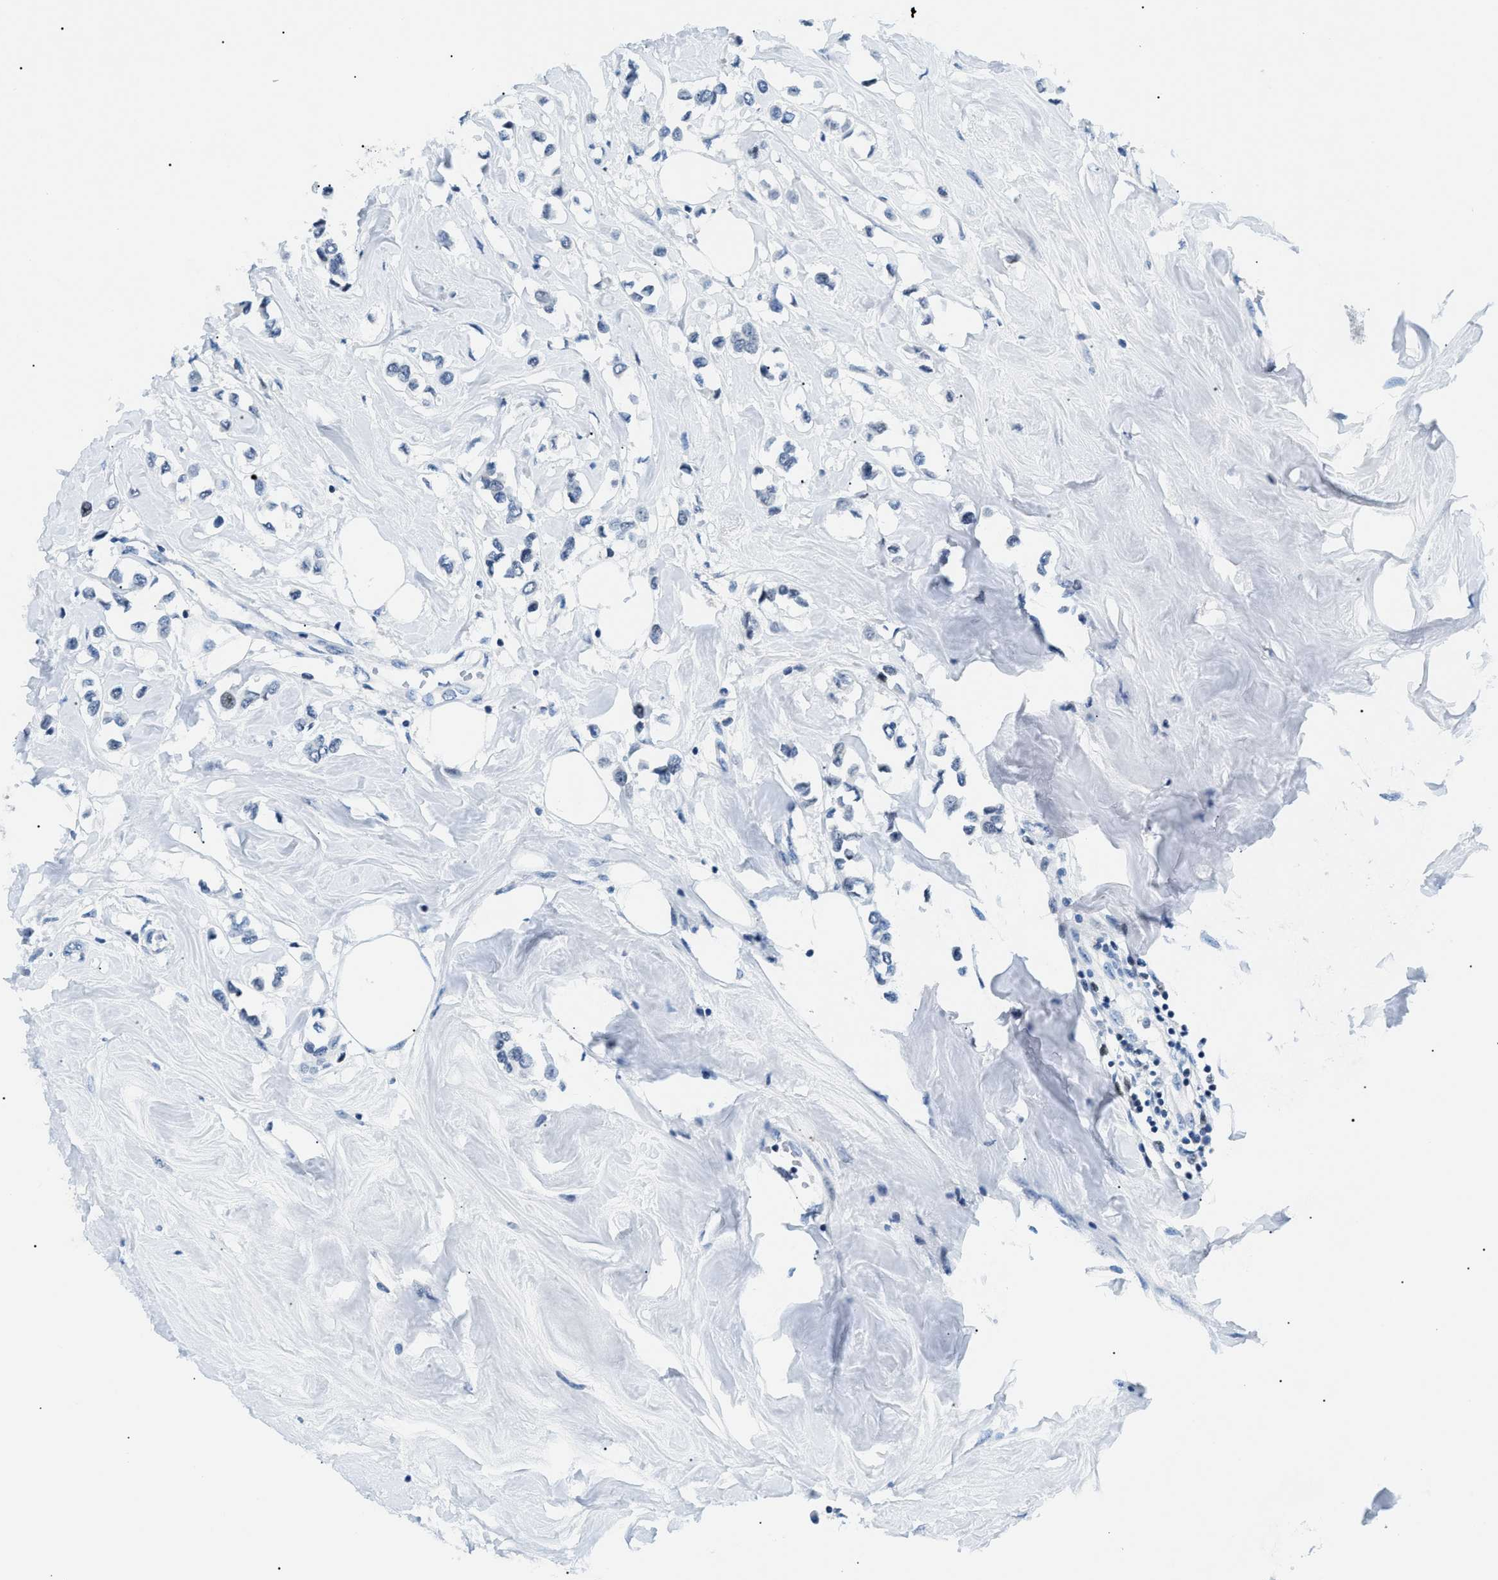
{"staining": {"intensity": "negative", "quantity": "none", "location": "none"}, "tissue": "breast cancer", "cell_type": "Tumor cells", "image_type": "cancer", "snomed": [{"axis": "morphology", "description": "Lobular carcinoma"}, {"axis": "topography", "description": "Breast"}], "caption": "The micrograph demonstrates no staining of tumor cells in breast lobular carcinoma.", "gene": "SMARCC1", "patient": {"sex": "female", "age": 51}}